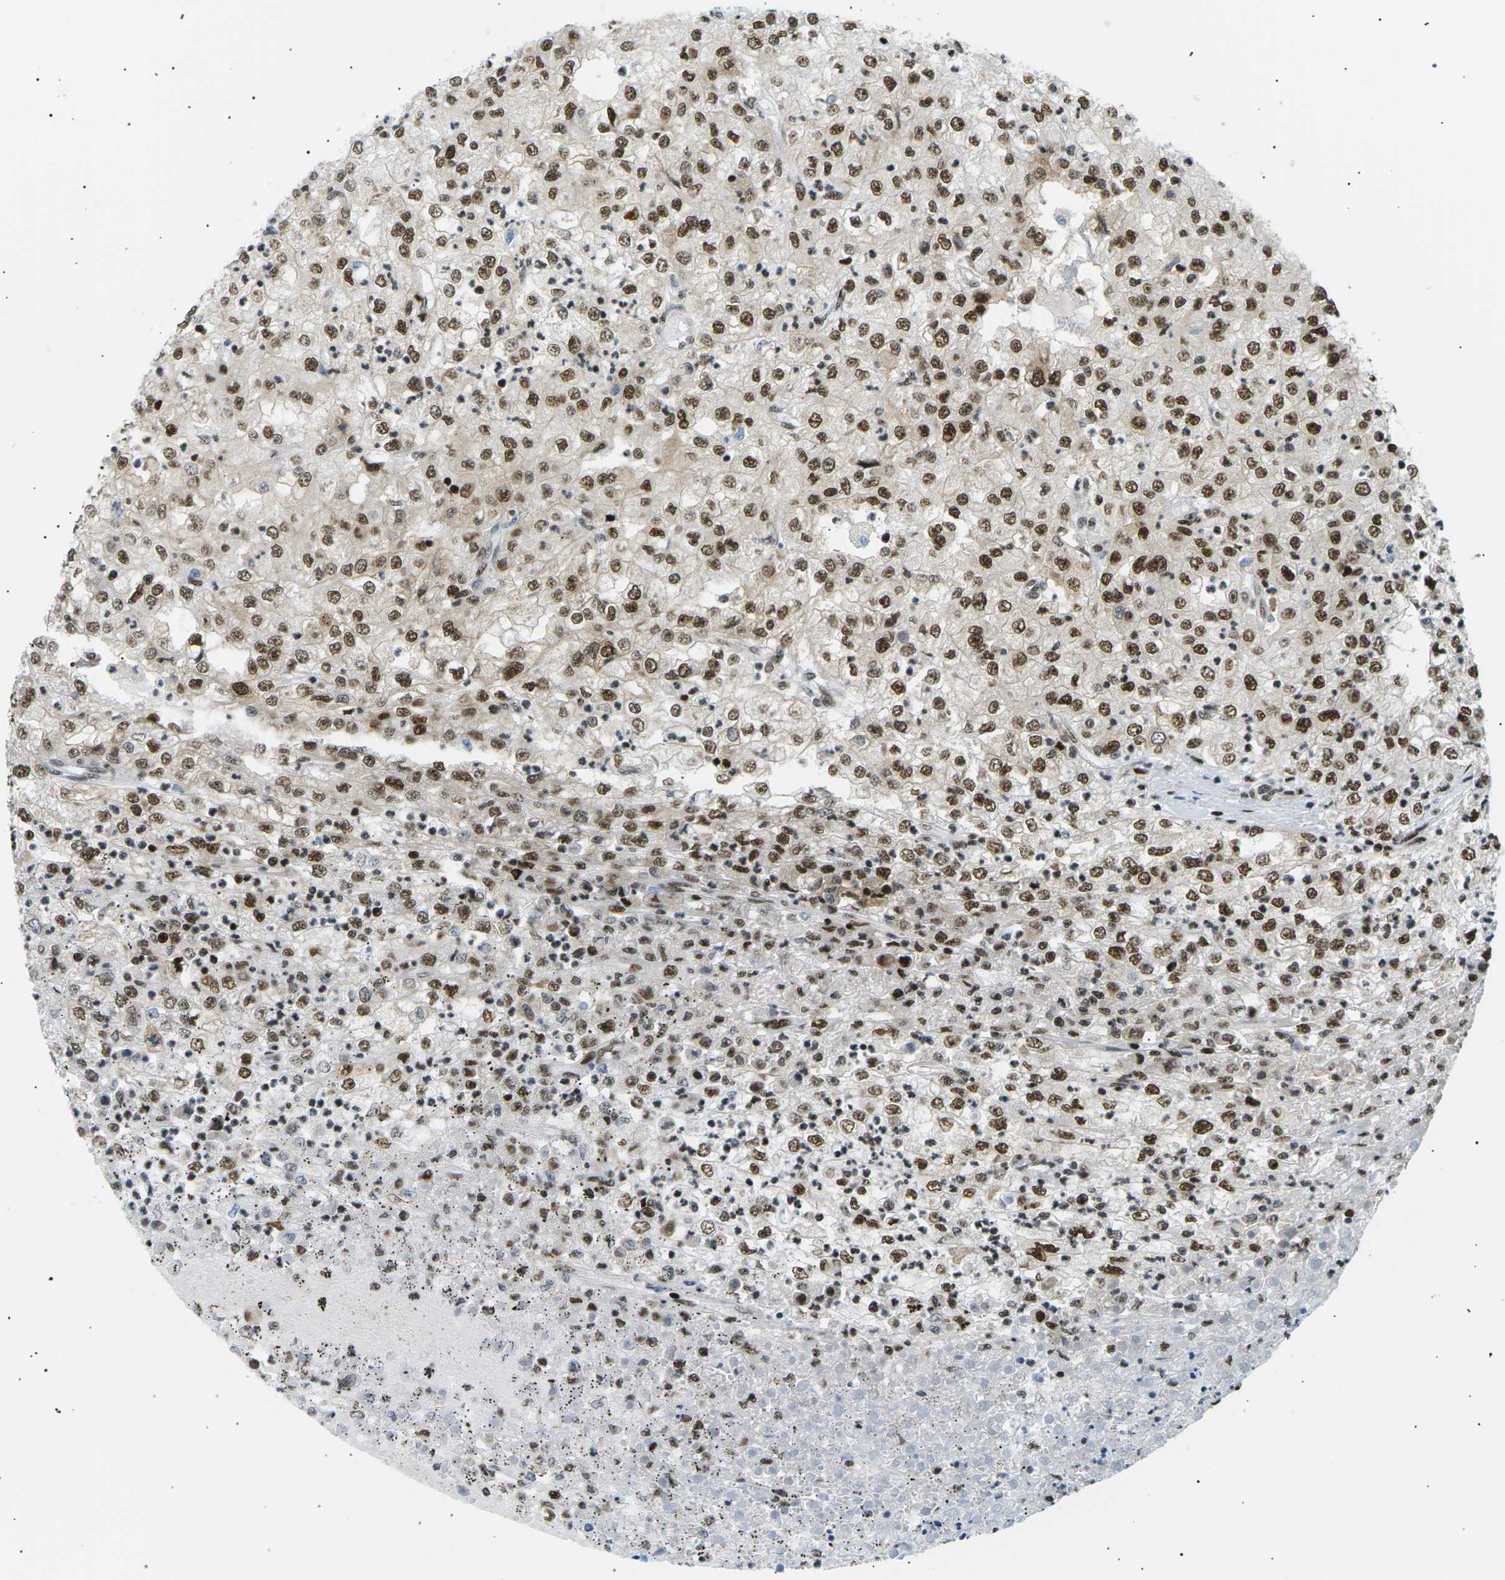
{"staining": {"intensity": "strong", "quantity": ">75%", "location": "nuclear"}, "tissue": "renal cancer", "cell_type": "Tumor cells", "image_type": "cancer", "snomed": [{"axis": "morphology", "description": "Adenocarcinoma, NOS"}, {"axis": "topography", "description": "Kidney"}], "caption": "Tumor cells display high levels of strong nuclear staining in about >75% of cells in human renal cancer (adenocarcinoma).", "gene": "RPA2", "patient": {"sex": "female", "age": 54}}